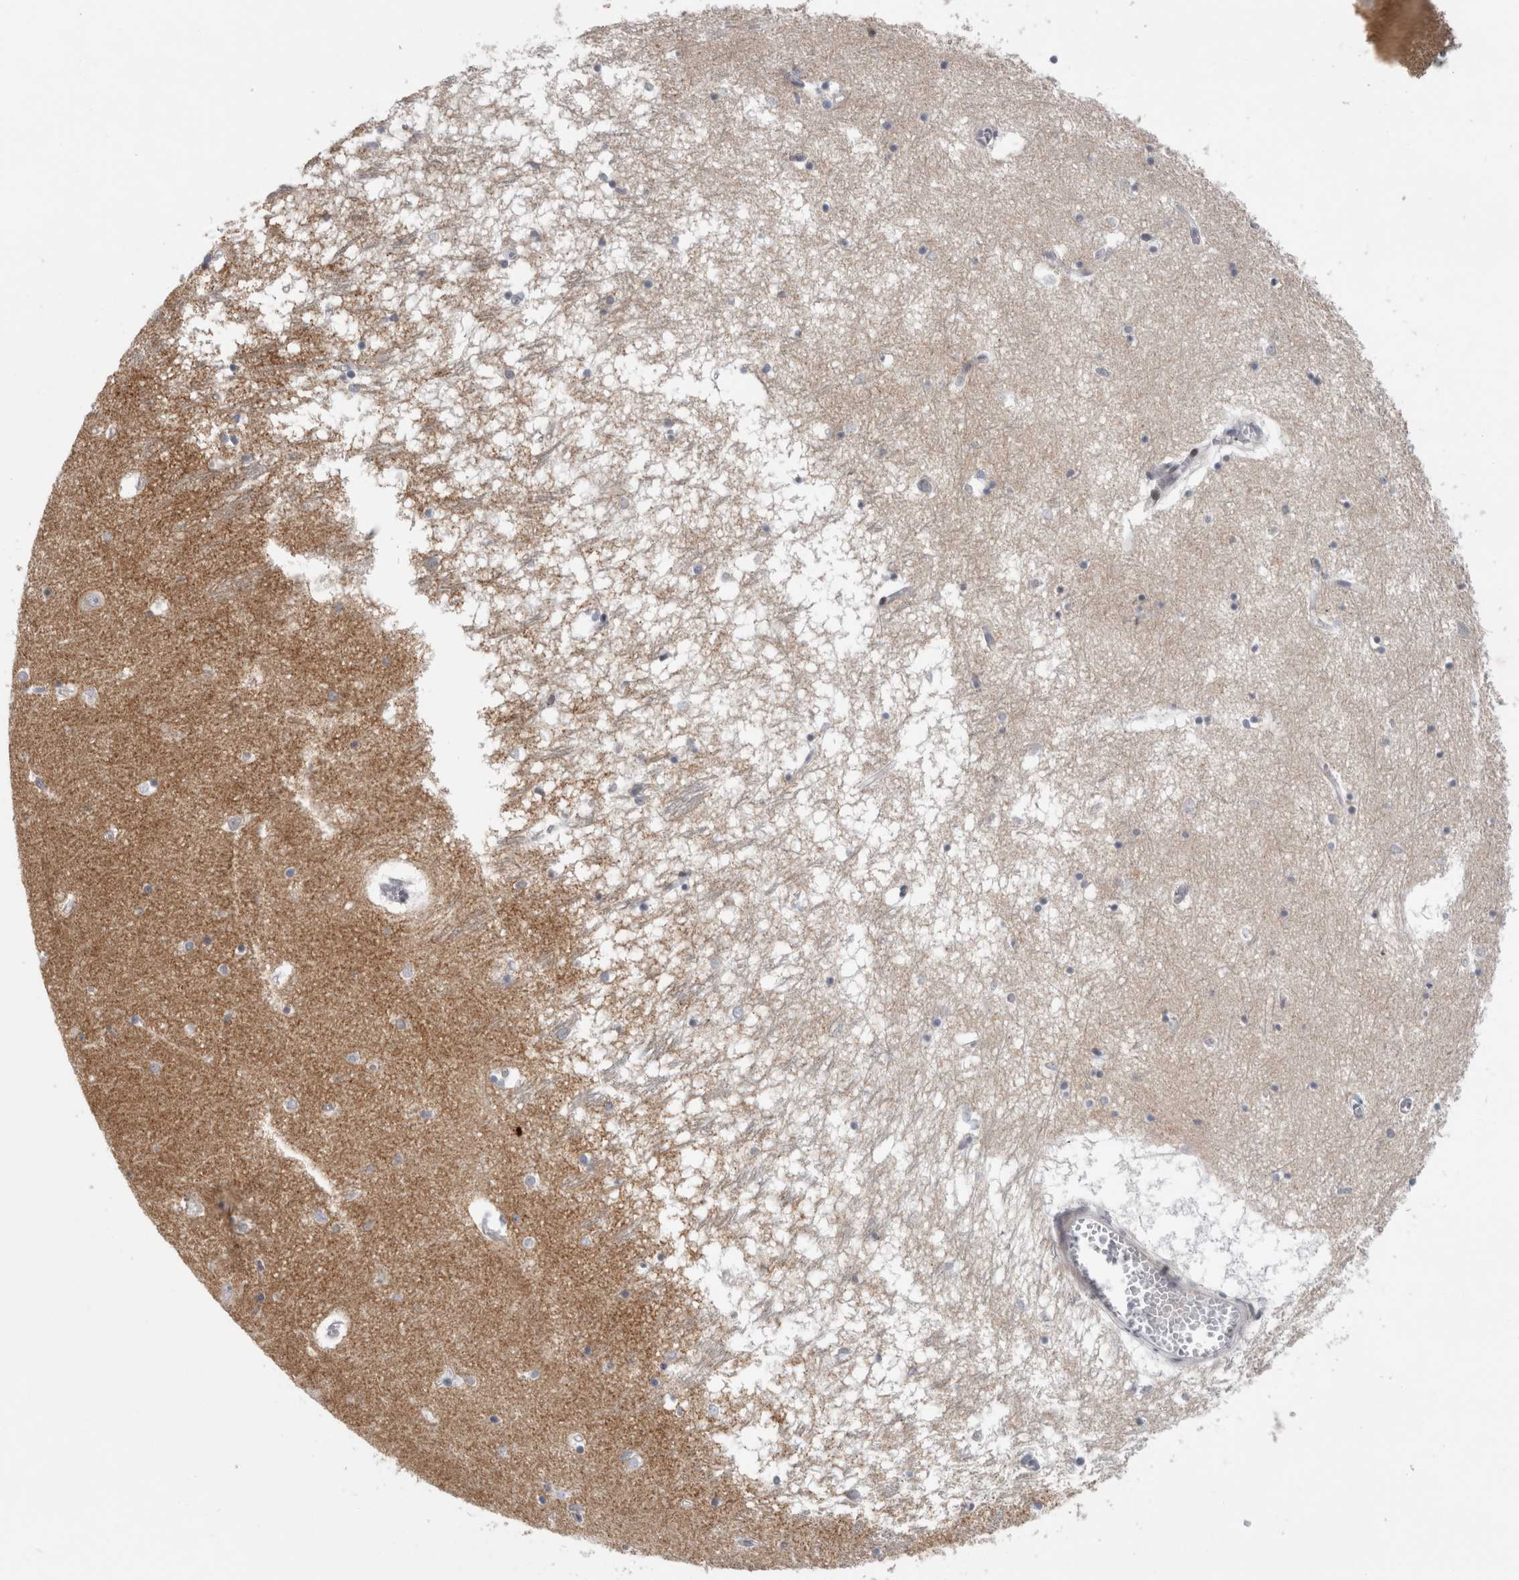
{"staining": {"intensity": "negative", "quantity": "none", "location": "none"}, "tissue": "hippocampus", "cell_type": "Glial cells", "image_type": "normal", "snomed": [{"axis": "morphology", "description": "Normal tissue, NOS"}, {"axis": "topography", "description": "Hippocampus"}], "caption": "Immunohistochemistry of benign human hippocampus displays no expression in glial cells. (DAB immunohistochemistry visualized using brightfield microscopy, high magnification).", "gene": "UTP25", "patient": {"sex": "male", "age": 70}}